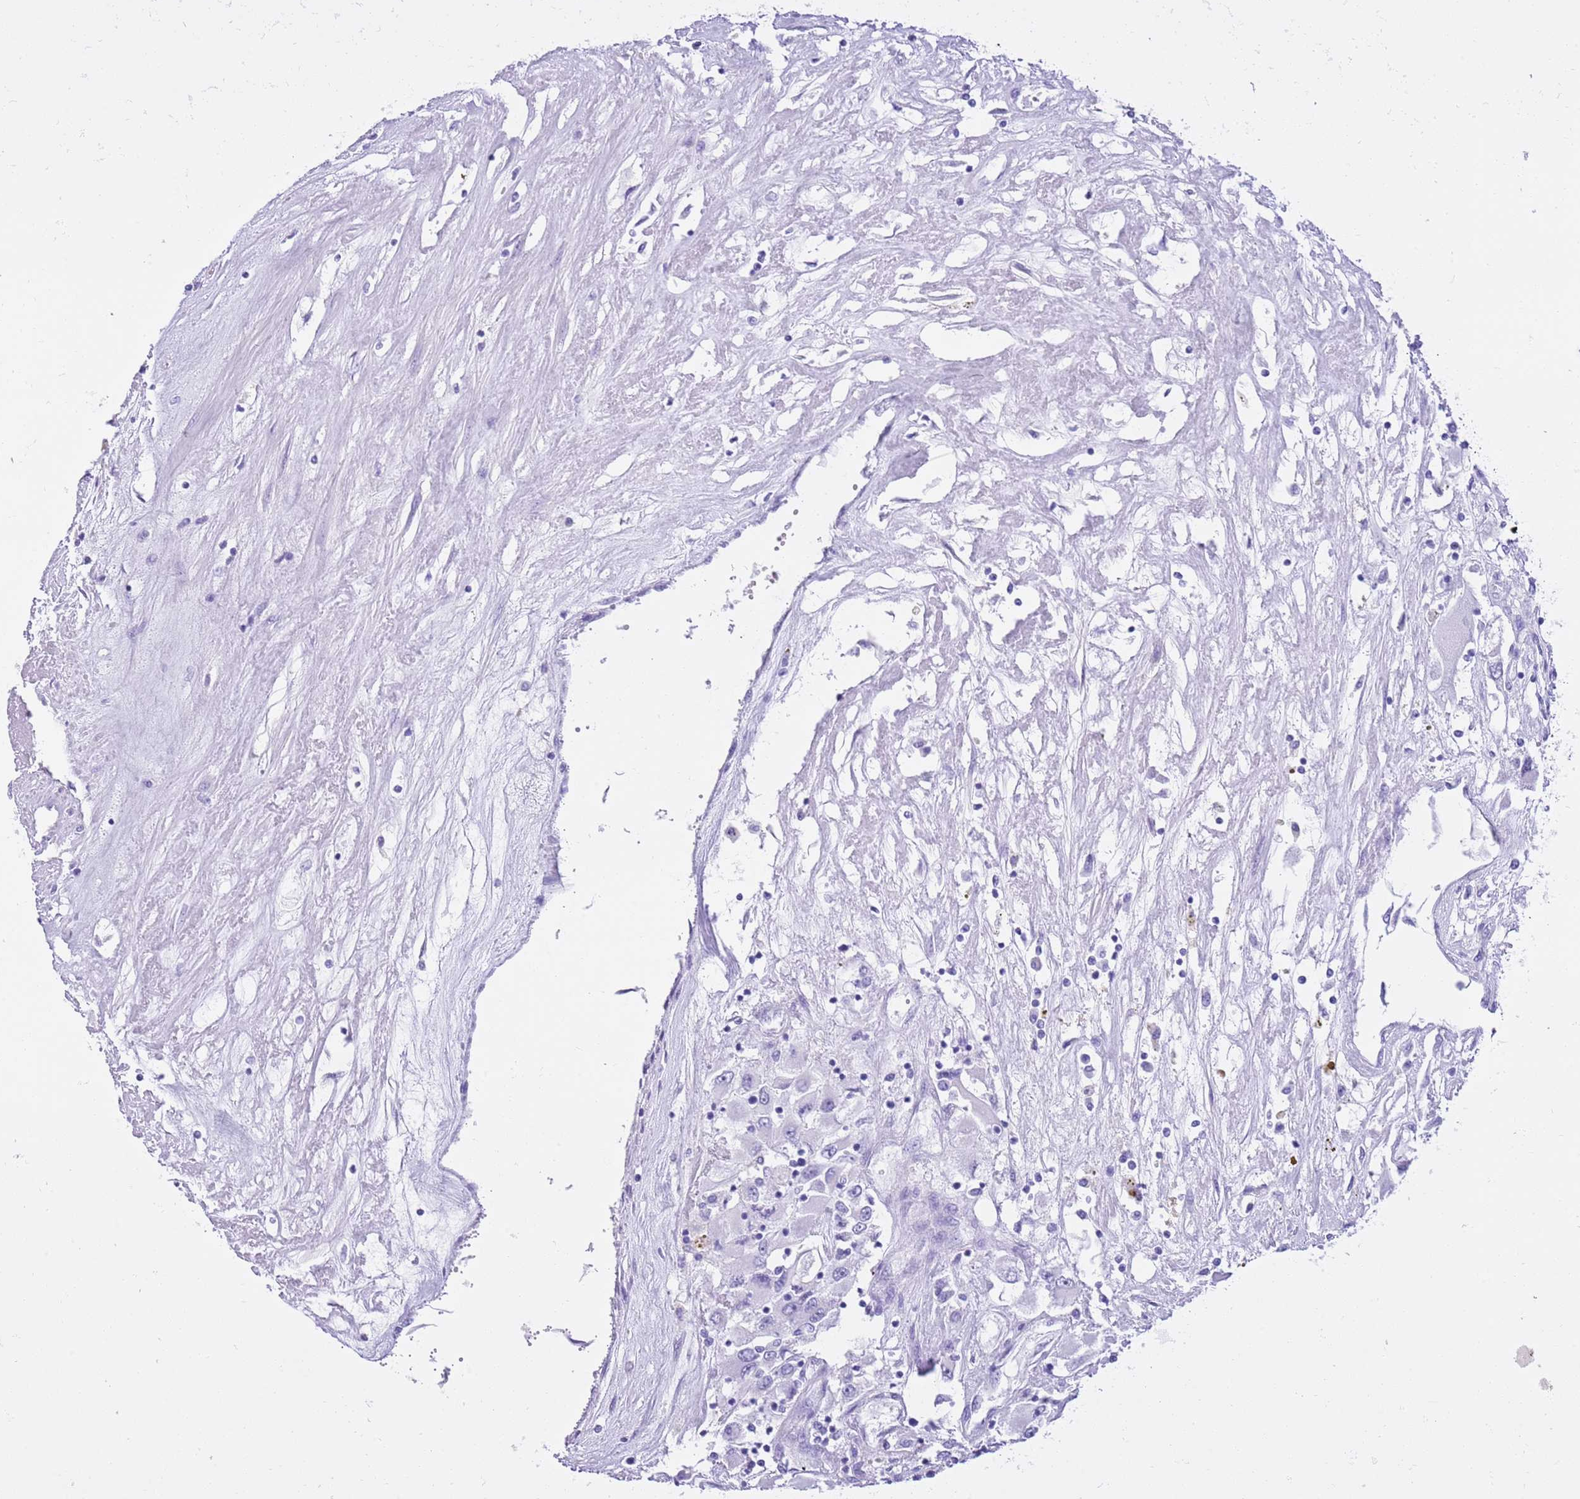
{"staining": {"intensity": "negative", "quantity": "none", "location": "none"}, "tissue": "renal cancer", "cell_type": "Tumor cells", "image_type": "cancer", "snomed": [{"axis": "morphology", "description": "Adenocarcinoma, NOS"}, {"axis": "topography", "description": "Kidney"}], "caption": "DAB immunohistochemical staining of human adenocarcinoma (renal) displays no significant expression in tumor cells. Brightfield microscopy of immunohistochemistry (IHC) stained with DAB (3,3'-diaminobenzidine) (brown) and hematoxylin (blue), captured at high magnification.", "gene": "TMEM185B", "patient": {"sex": "female", "age": 52}}